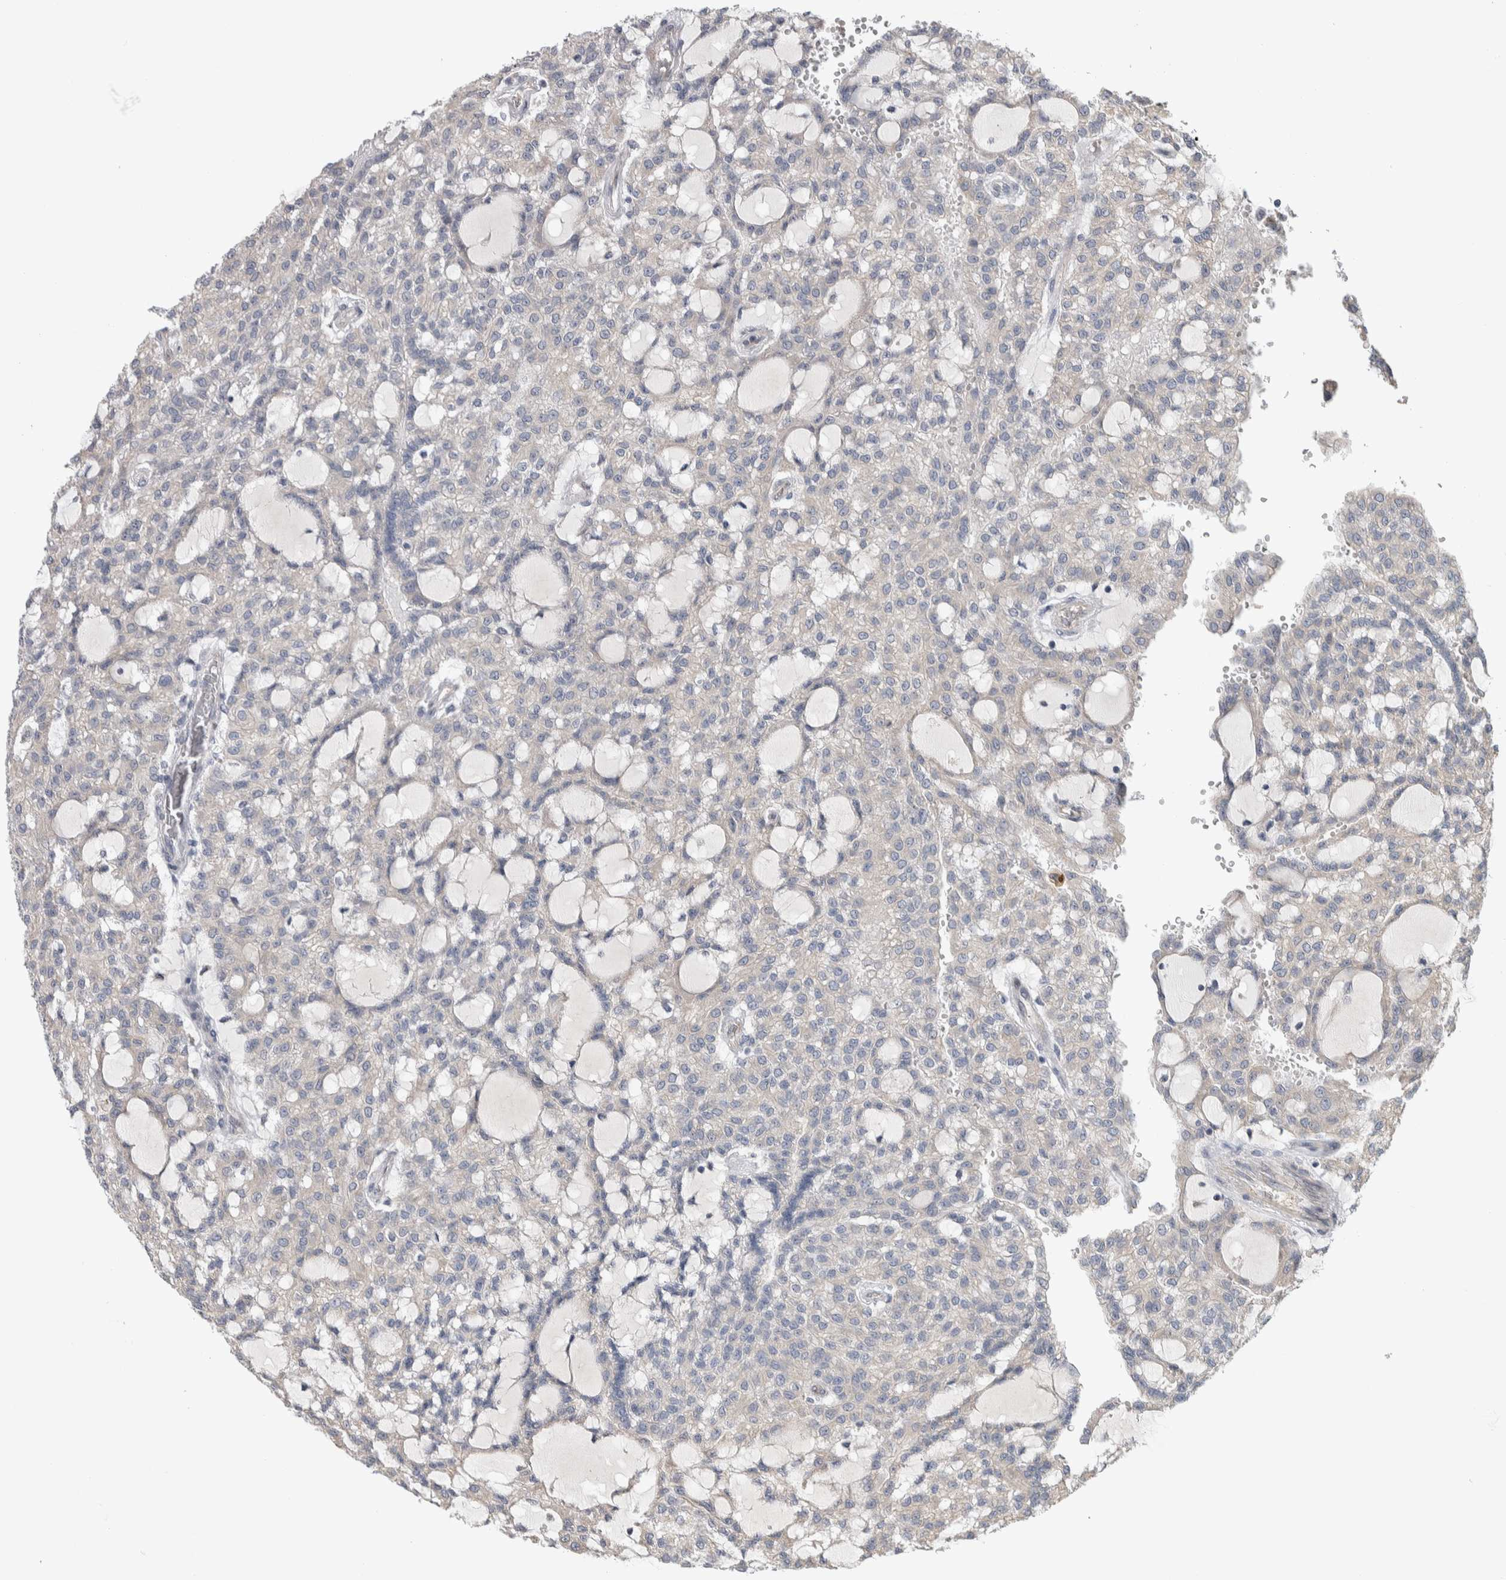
{"staining": {"intensity": "negative", "quantity": "none", "location": "none"}, "tissue": "renal cancer", "cell_type": "Tumor cells", "image_type": "cancer", "snomed": [{"axis": "morphology", "description": "Adenocarcinoma, NOS"}, {"axis": "topography", "description": "Kidney"}], "caption": "An immunohistochemistry photomicrograph of renal cancer (adenocarcinoma) is shown. There is no staining in tumor cells of renal cancer (adenocarcinoma). The staining is performed using DAB brown chromogen with nuclei counter-stained in using hematoxylin.", "gene": "IBTK", "patient": {"sex": "male", "age": 63}}